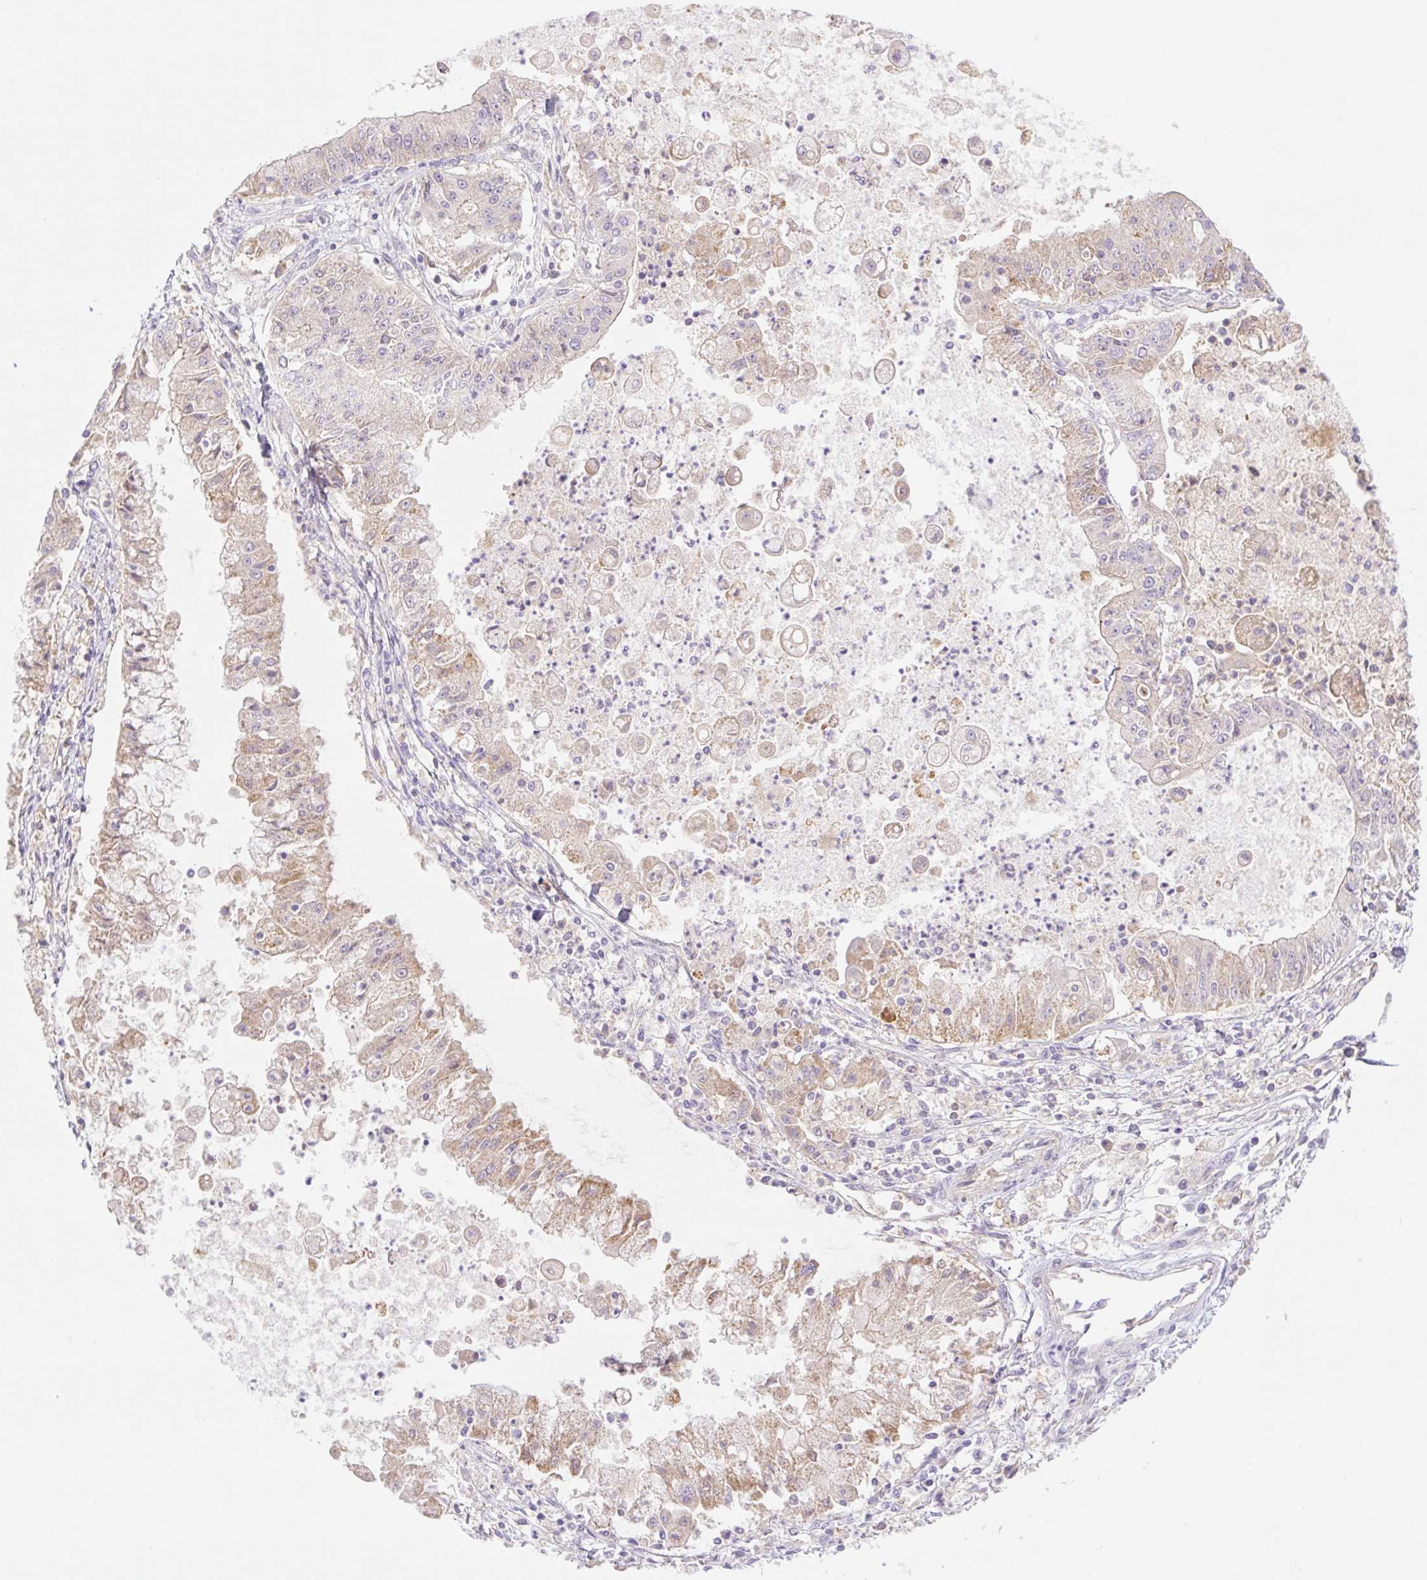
{"staining": {"intensity": "moderate", "quantity": "25%-75%", "location": "cytoplasmic/membranous"}, "tissue": "ovarian cancer", "cell_type": "Tumor cells", "image_type": "cancer", "snomed": [{"axis": "morphology", "description": "Cystadenocarcinoma, mucinous, NOS"}, {"axis": "topography", "description": "Ovary"}], "caption": "Ovarian cancer (mucinous cystadenocarcinoma) stained with IHC demonstrates moderate cytoplasmic/membranous staining in about 25%-75% of tumor cells.", "gene": "DENND5A", "patient": {"sex": "female", "age": 70}}